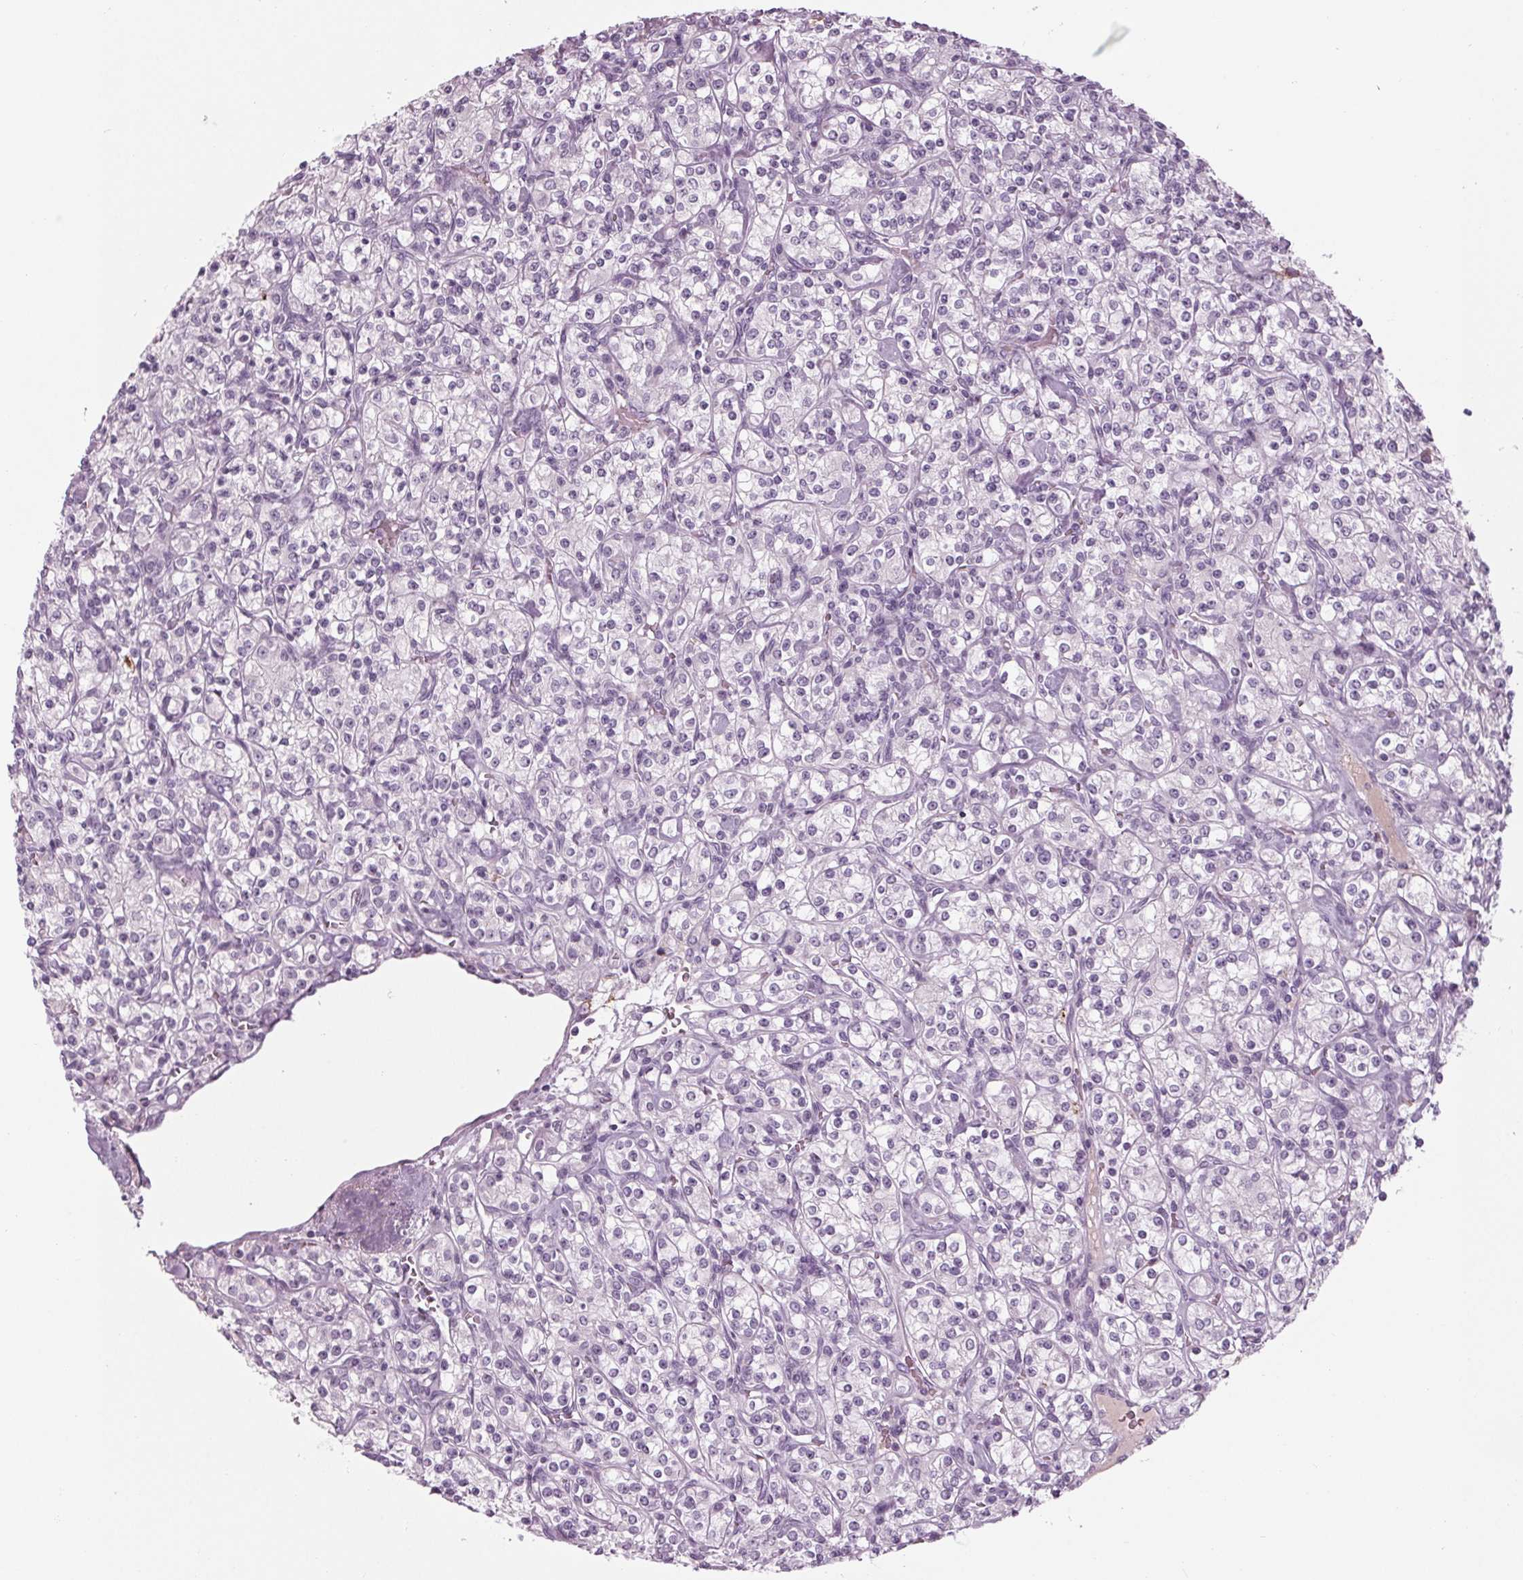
{"staining": {"intensity": "negative", "quantity": "none", "location": "none"}, "tissue": "renal cancer", "cell_type": "Tumor cells", "image_type": "cancer", "snomed": [{"axis": "morphology", "description": "Adenocarcinoma, NOS"}, {"axis": "topography", "description": "Kidney"}], "caption": "Tumor cells are negative for brown protein staining in adenocarcinoma (renal).", "gene": "CYP3A43", "patient": {"sex": "male", "age": 77}}